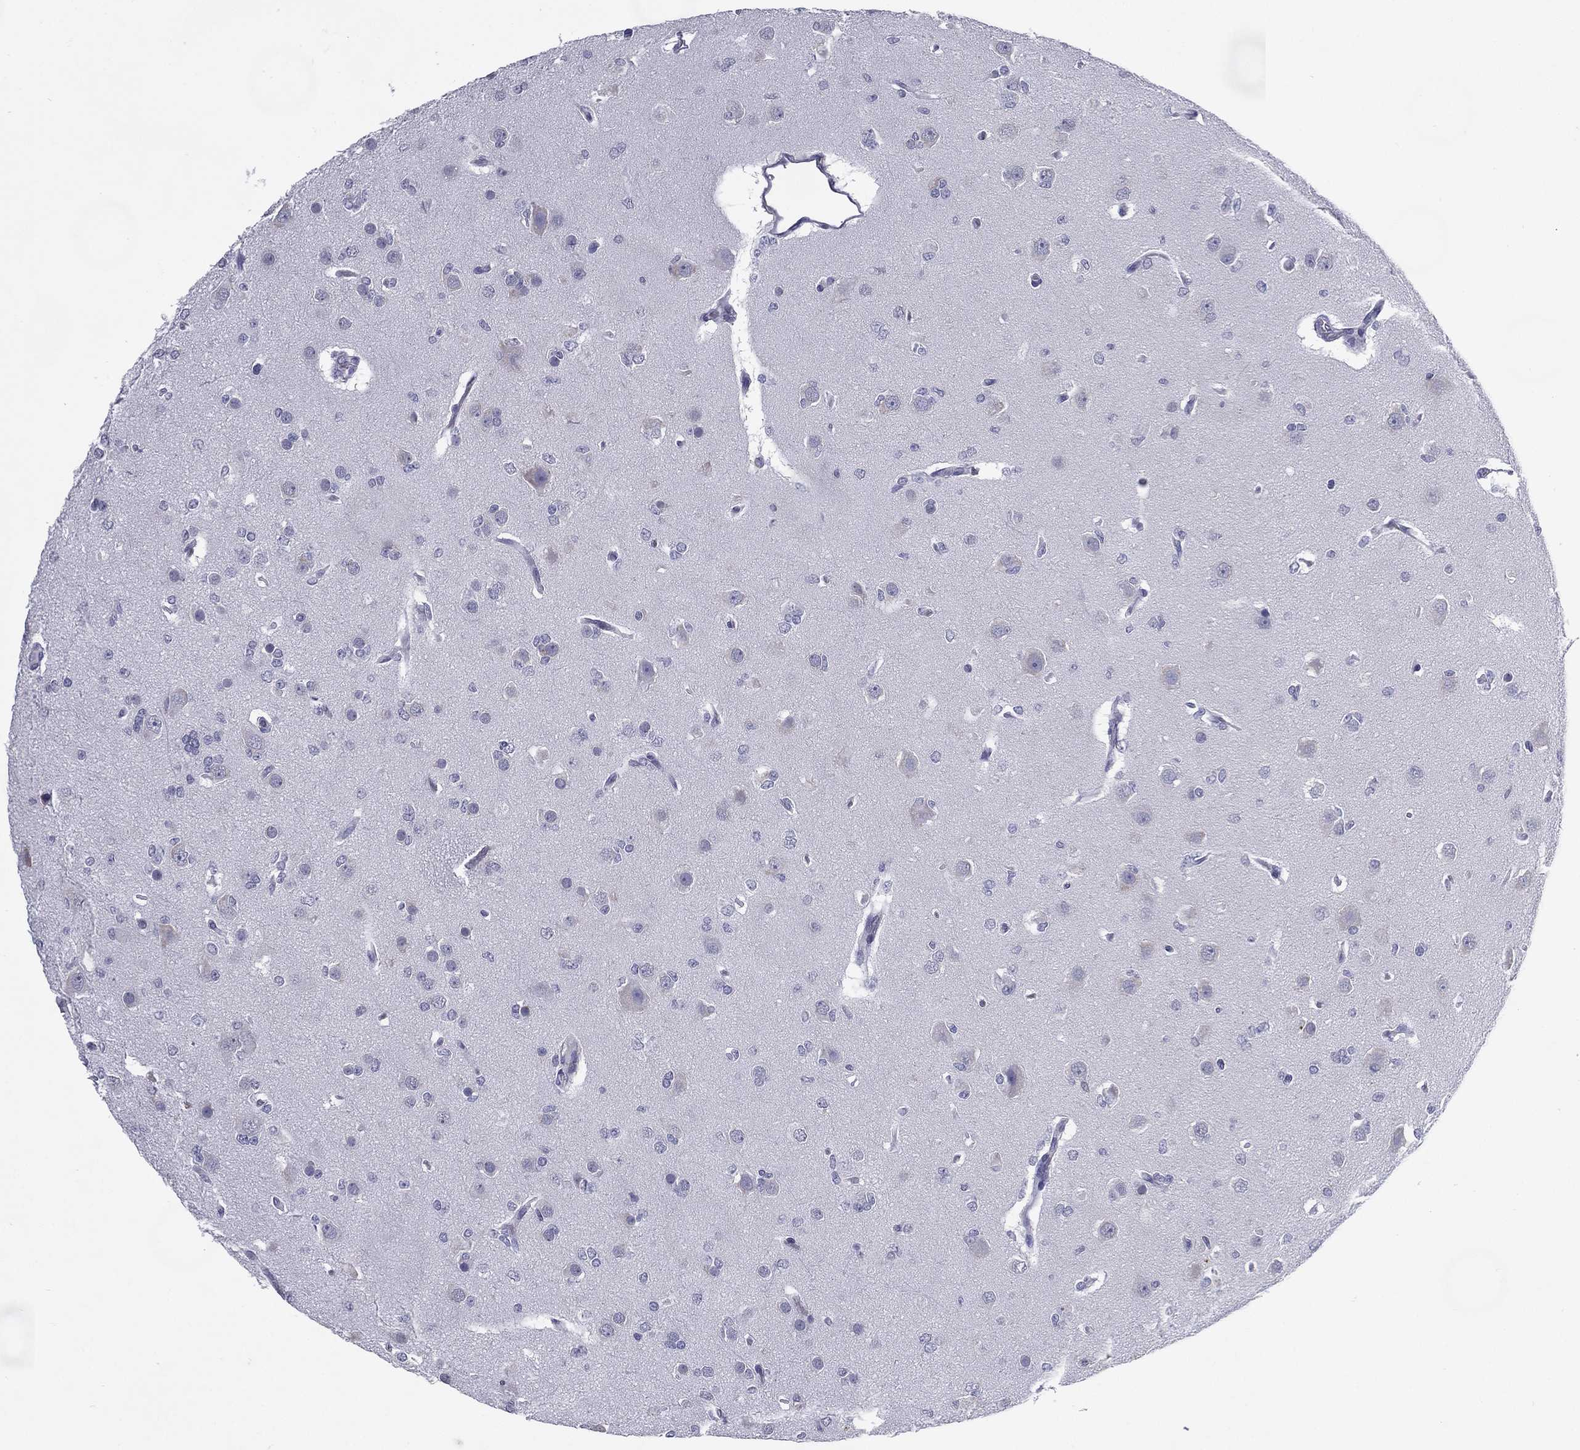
{"staining": {"intensity": "negative", "quantity": "none", "location": "none"}, "tissue": "glioma", "cell_type": "Tumor cells", "image_type": "cancer", "snomed": [{"axis": "morphology", "description": "Glioma, malignant, Low grade"}, {"axis": "topography", "description": "Brain"}], "caption": "A micrograph of human low-grade glioma (malignant) is negative for staining in tumor cells. (DAB (3,3'-diaminobenzidine) immunohistochemistry (IHC) with hematoxylin counter stain).", "gene": "C19orf18", "patient": {"sex": "male", "age": 27}}